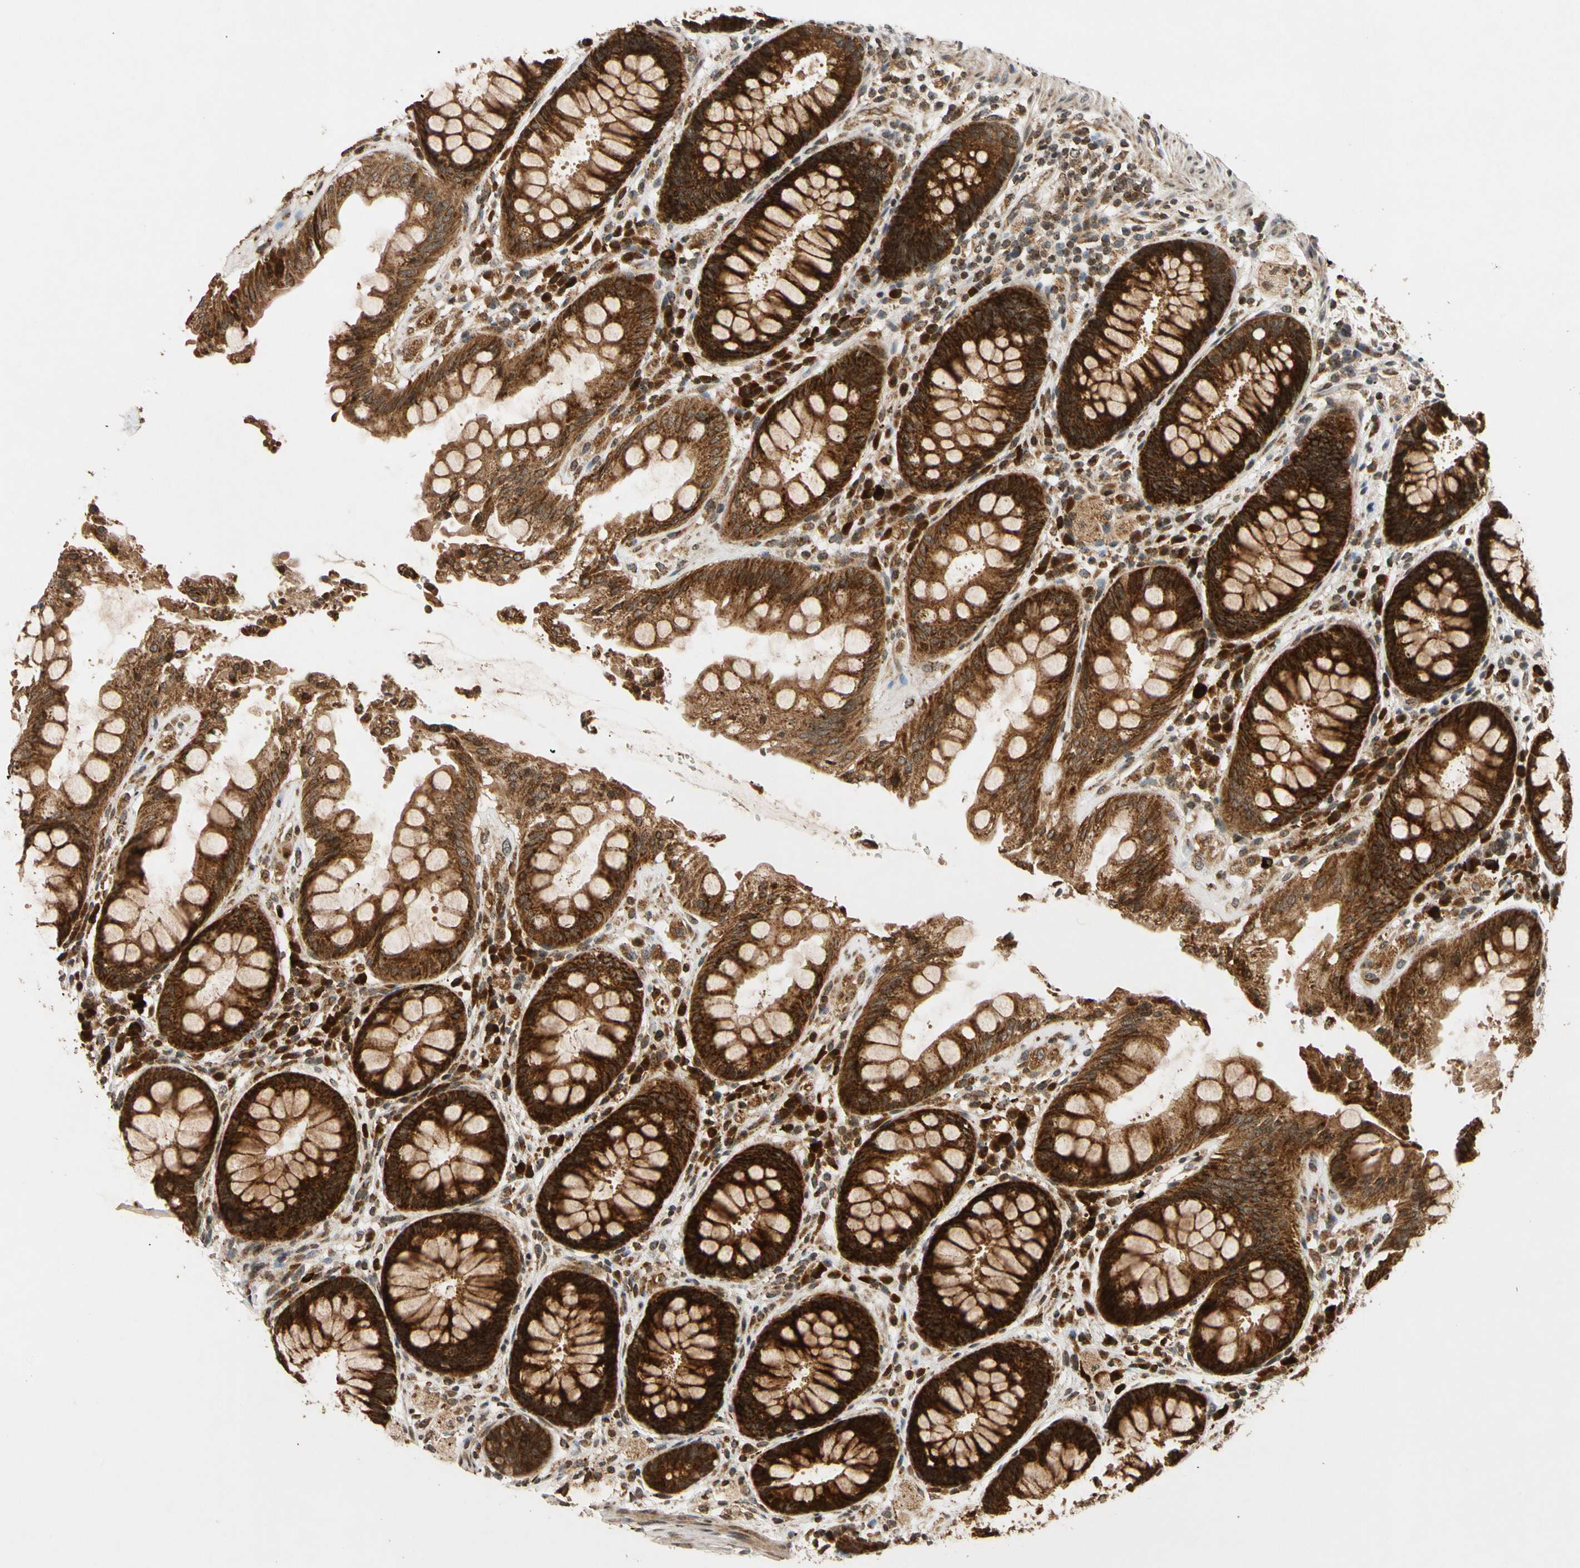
{"staining": {"intensity": "strong", "quantity": ">75%", "location": "cytoplasmic/membranous"}, "tissue": "rectum", "cell_type": "Glandular cells", "image_type": "normal", "snomed": [{"axis": "morphology", "description": "Normal tissue, NOS"}, {"axis": "topography", "description": "Rectum"}], "caption": "Immunohistochemical staining of normal rectum exhibits high levels of strong cytoplasmic/membranous expression in about >75% of glandular cells. Nuclei are stained in blue.", "gene": "MRPS22", "patient": {"sex": "female", "age": 46}}